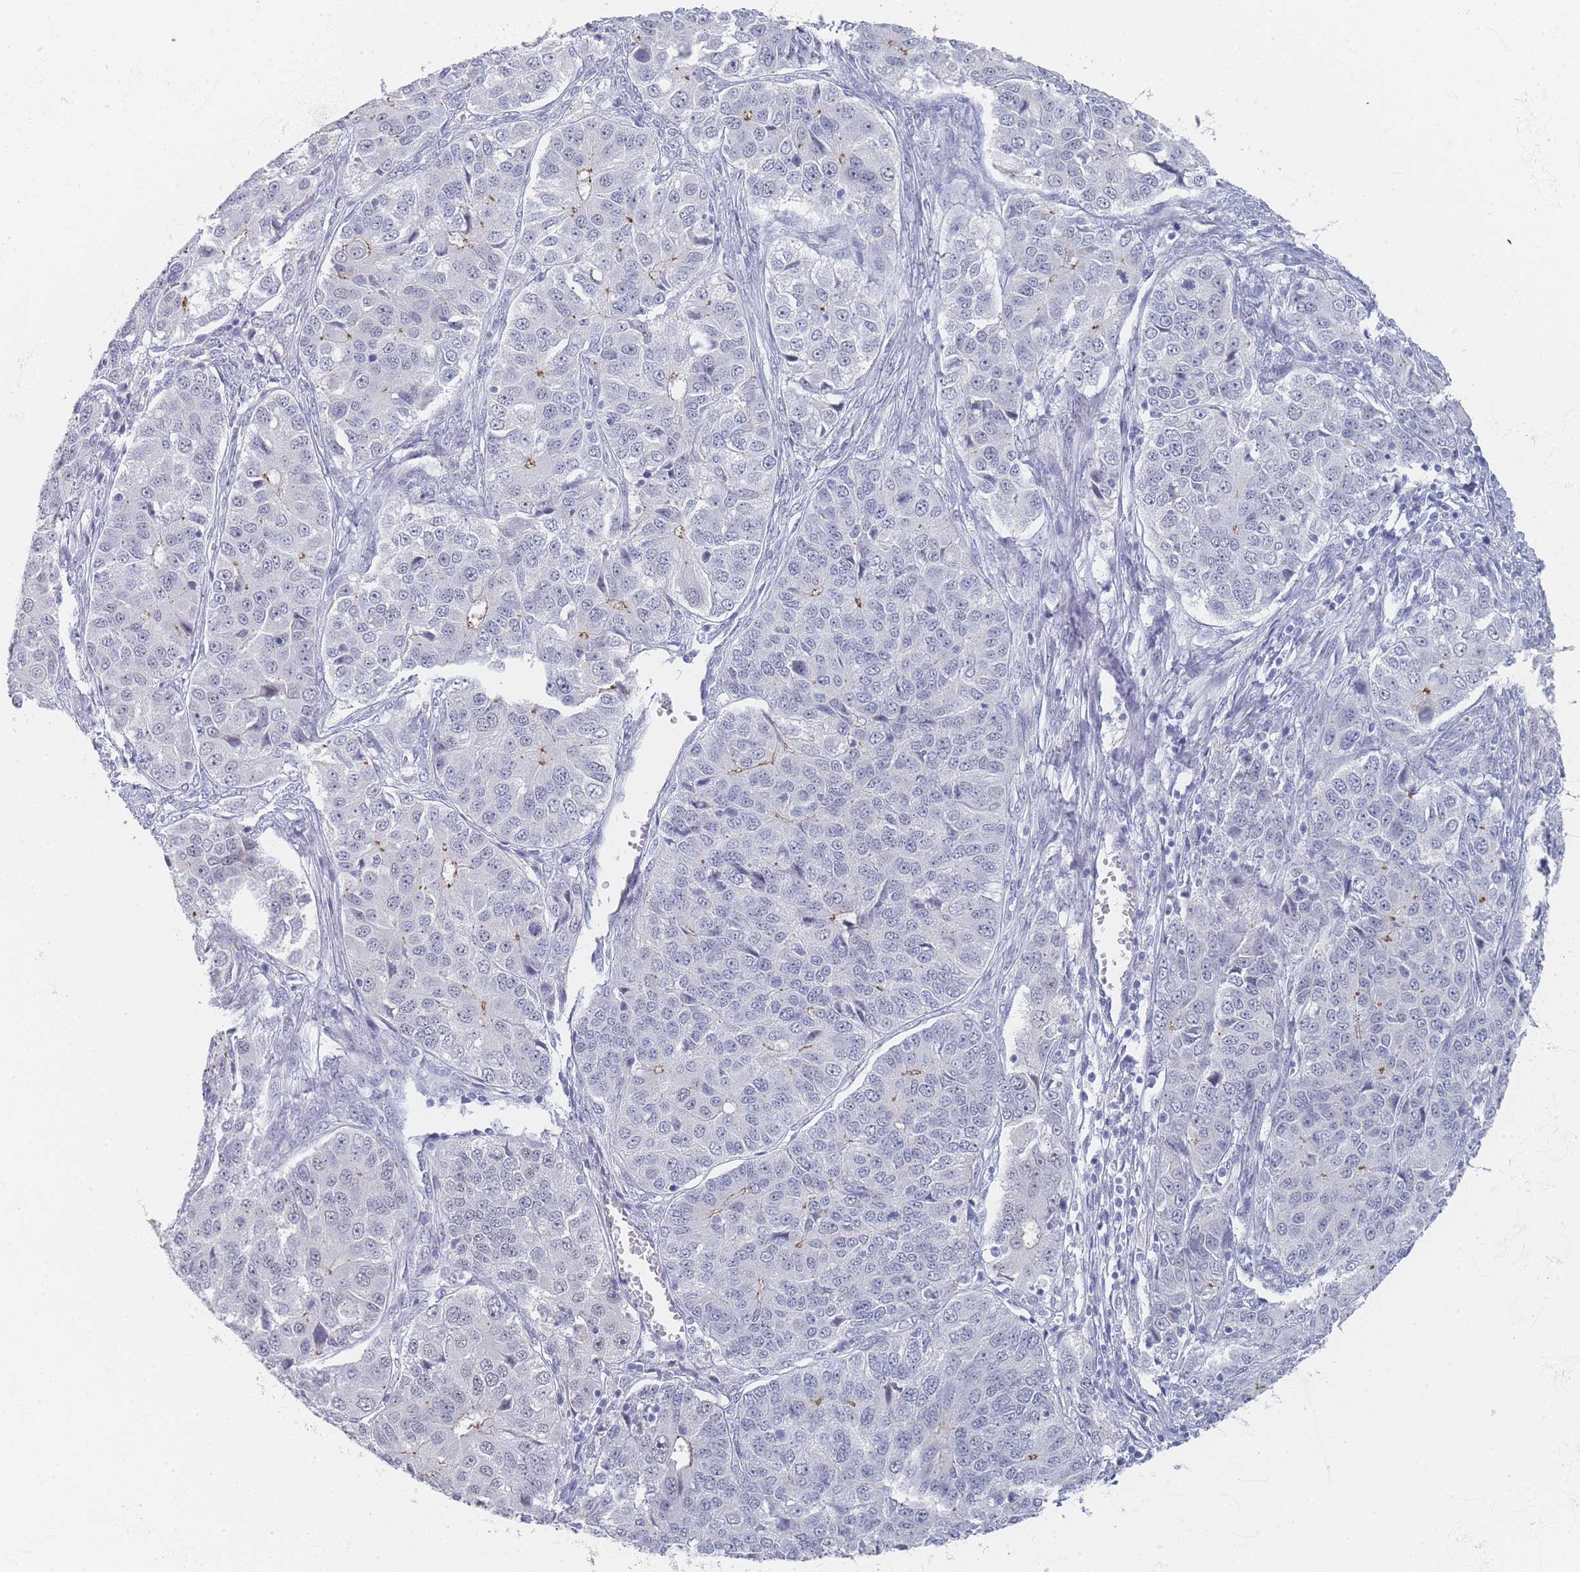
{"staining": {"intensity": "negative", "quantity": "none", "location": "none"}, "tissue": "ovarian cancer", "cell_type": "Tumor cells", "image_type": "cancer", "snomed": [{"axis": "morphology", "description": "Carcinoma, endometroid"}, {"axis": "topography", "description": "Ovary"}], "caption": "IHC of ovarian cancer demonstrates no positivity in tumor cells.", "gene": "IMPG1", "patient": {"sex": "female", "age": 51}}